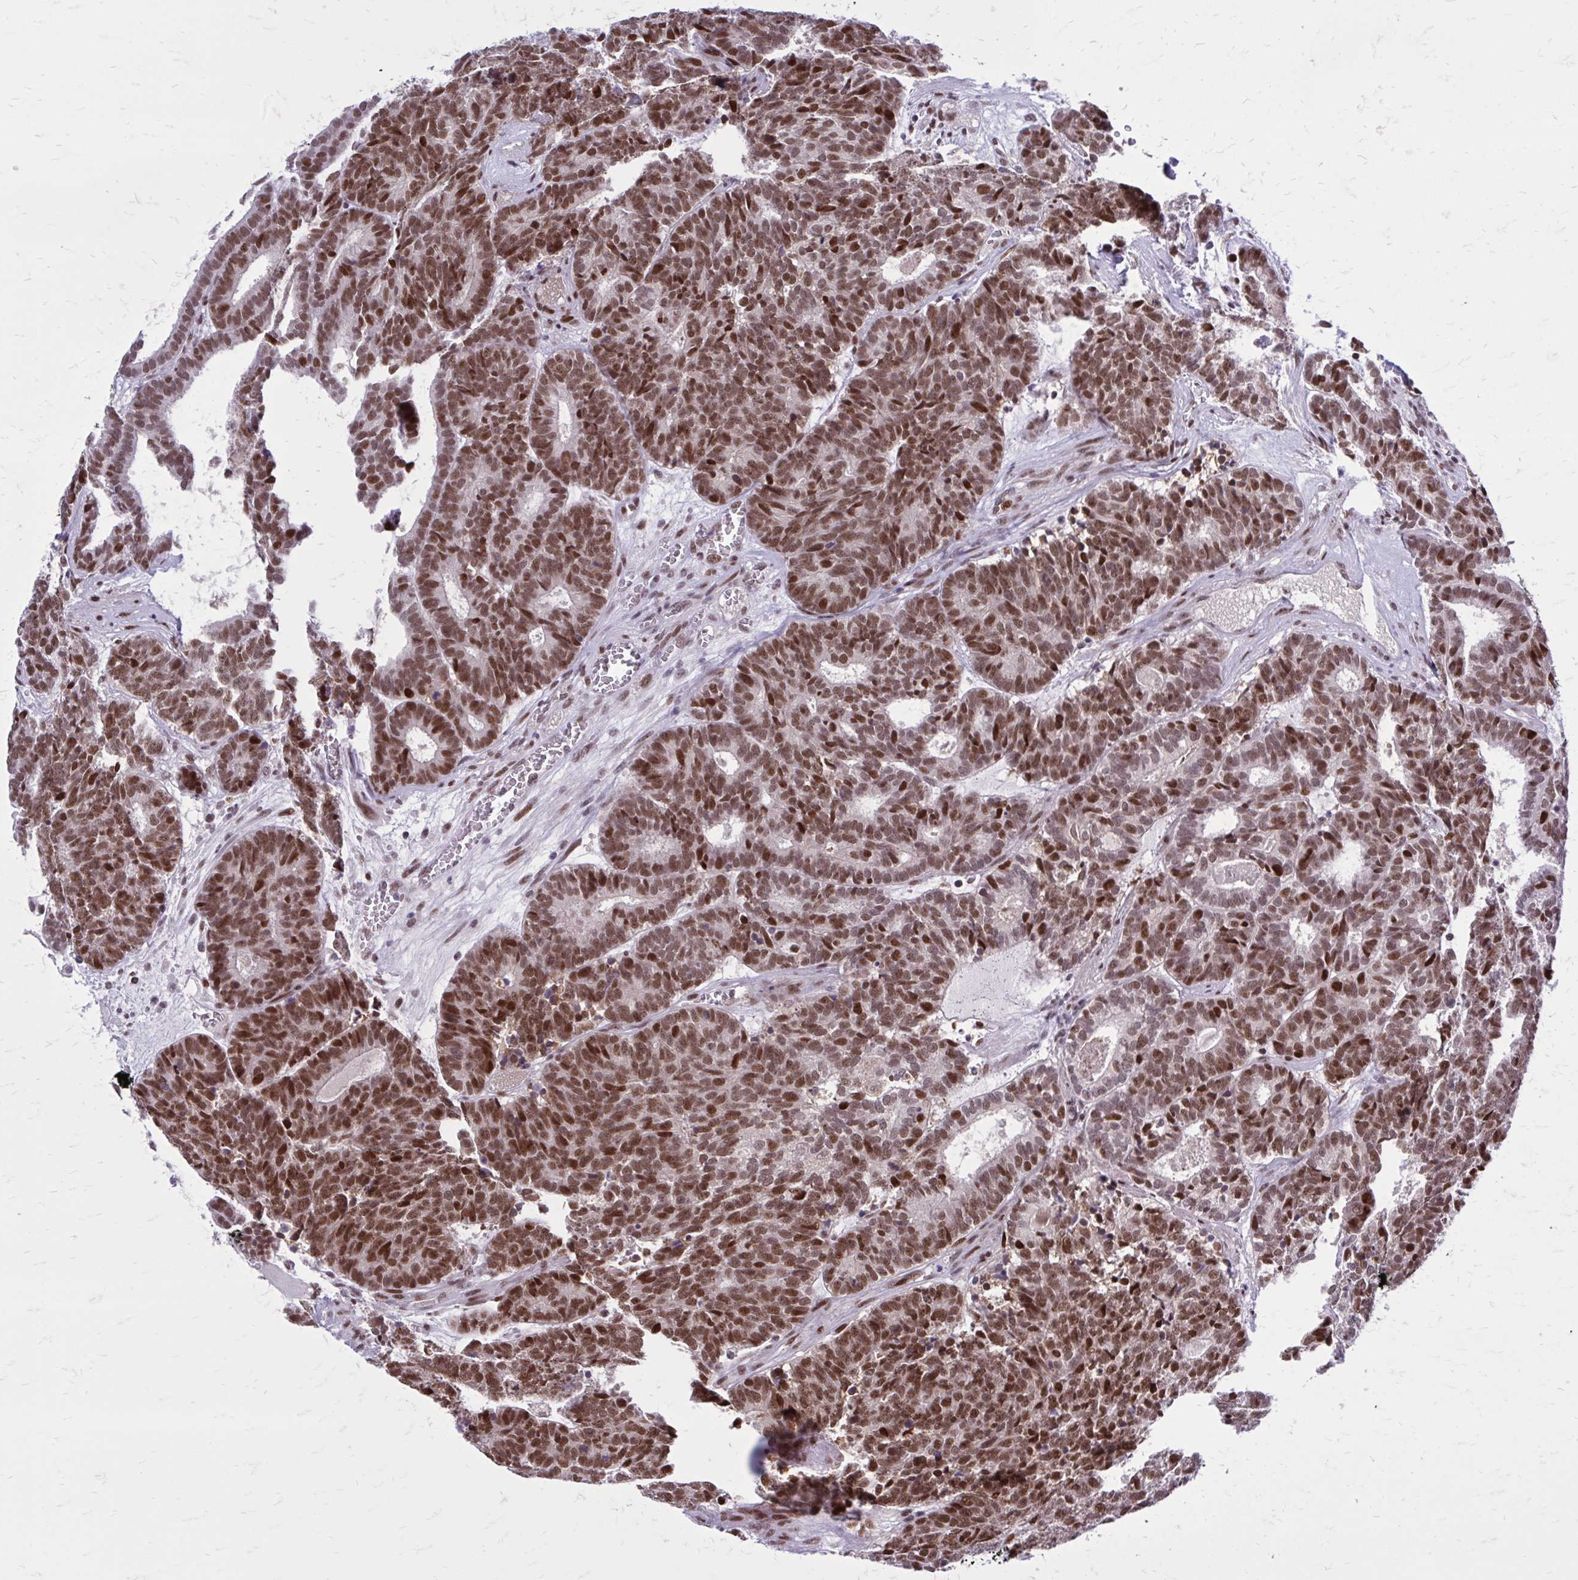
{"staining": {"intensity": "moderate", "quantity": ">75%", "location": "nuclear"}, "tissue": "head and neck cancer", "cell_type": "Tumor cells", "image_type": "cancer", "snomed": [{"axis": "morphology", "description": "Adenocarcinoma, NOS"}, {"axis": "topography", "description": "Head-Neck"}], "caption": "The micrograph reveals immunohistochemical staining of head and neck cancer. There is moderate nuclear positivity is present in approximately >75% of tumor cells.", "gene": "PSME4", "patient": {"sex": "female", "age": 81}}